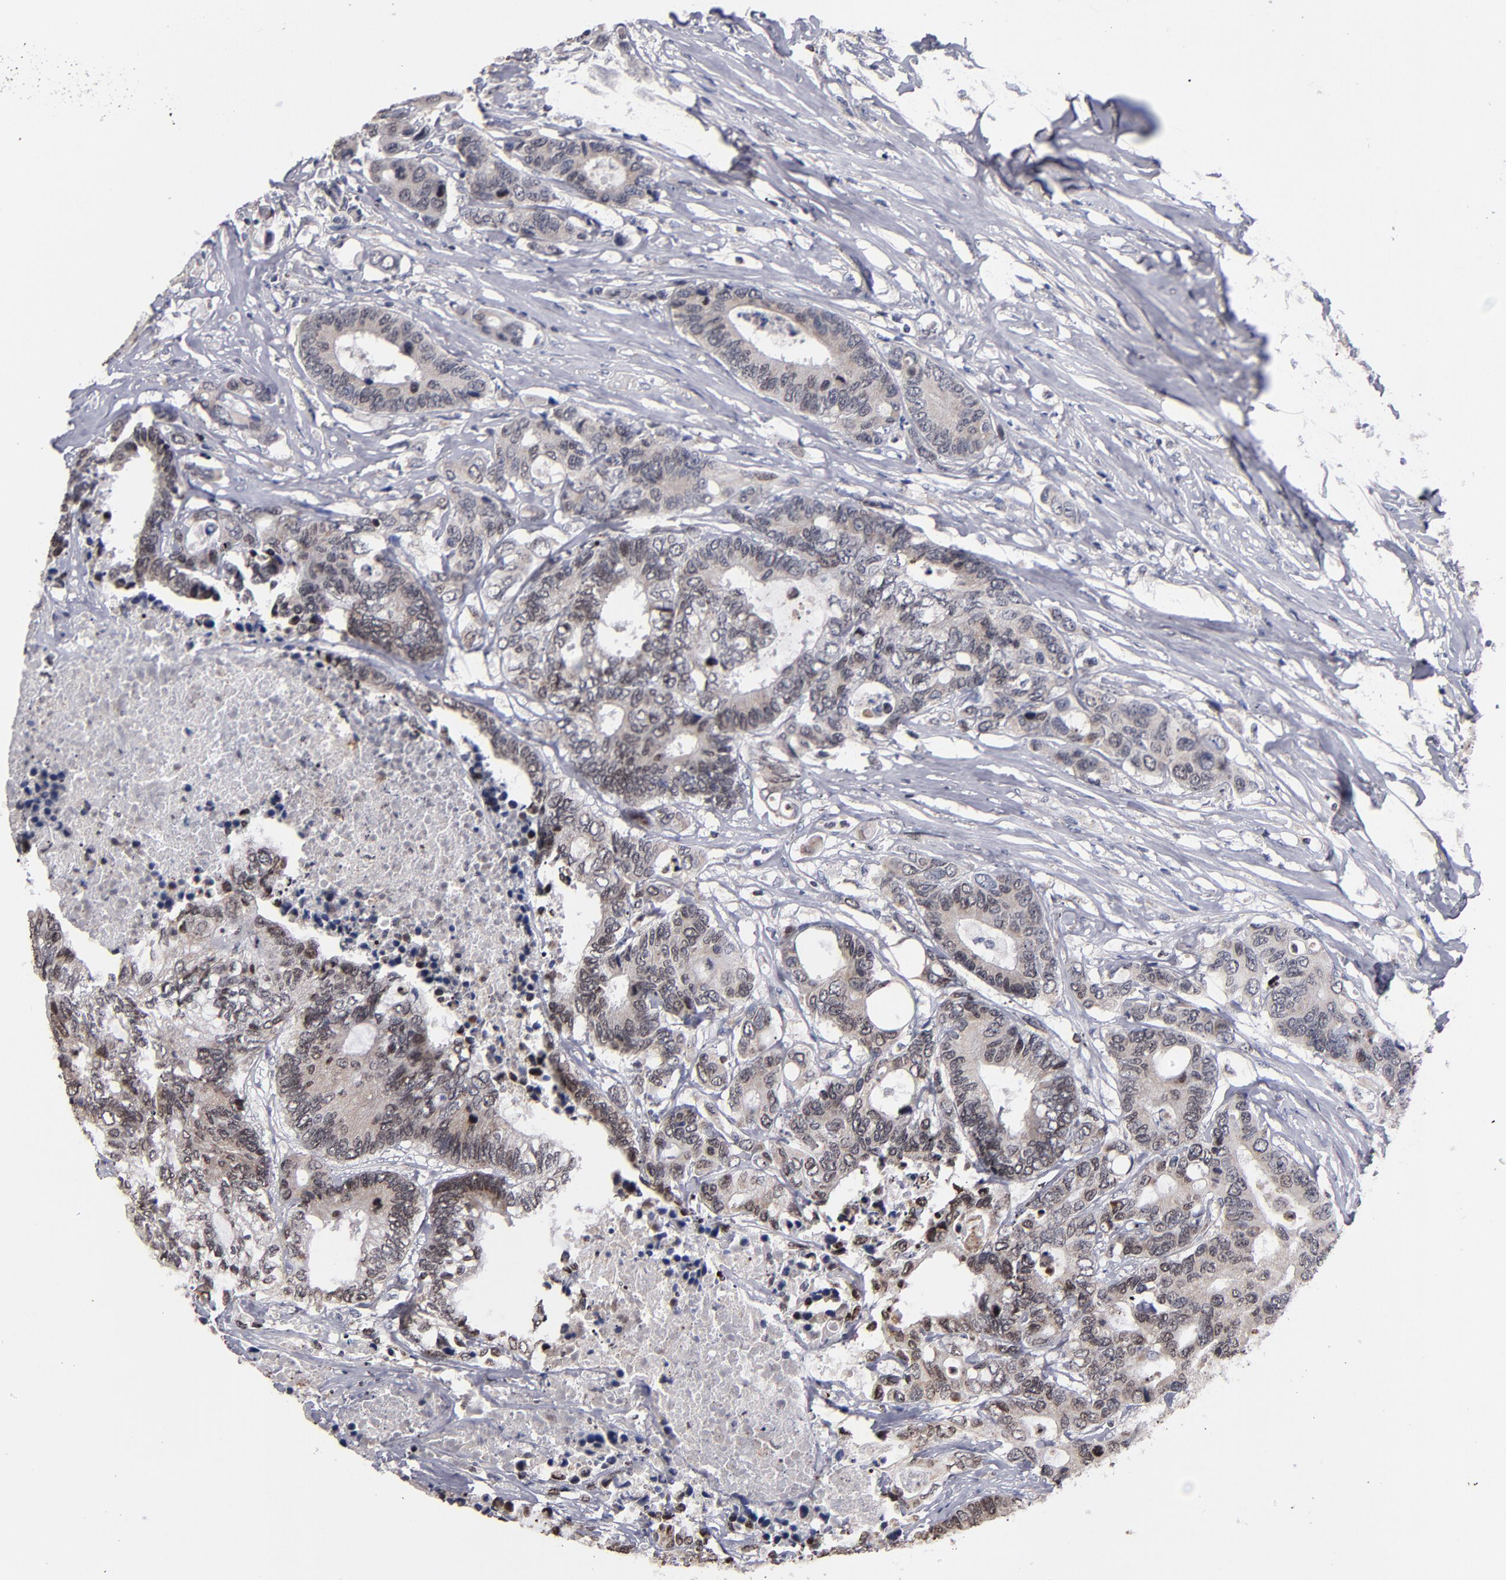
{"staining": {"intensity": "moderate", "quantity": "25%-75%", "location": "nuclear"}, "tissue": "colorectal cancer", "cell_type": "Tumor cells", "image_type": "cancer", "snomed": [{"axis": "morphology", "description": "Adenocarcinoma, NOS"}, {"axis": "topography", "description": "Rectum"}], "caption": "The histopathology image displays staining of colorectal cancer, revealing moderate nuclear protein expression (brown color) within tumor cells. The staining is performed using DAB brown chromogen to label protein expression. The nuclei are counter-stained blue using hematoxylin.", "gene": "ODF2", "patient": {"sex": "male", "age": 55}}